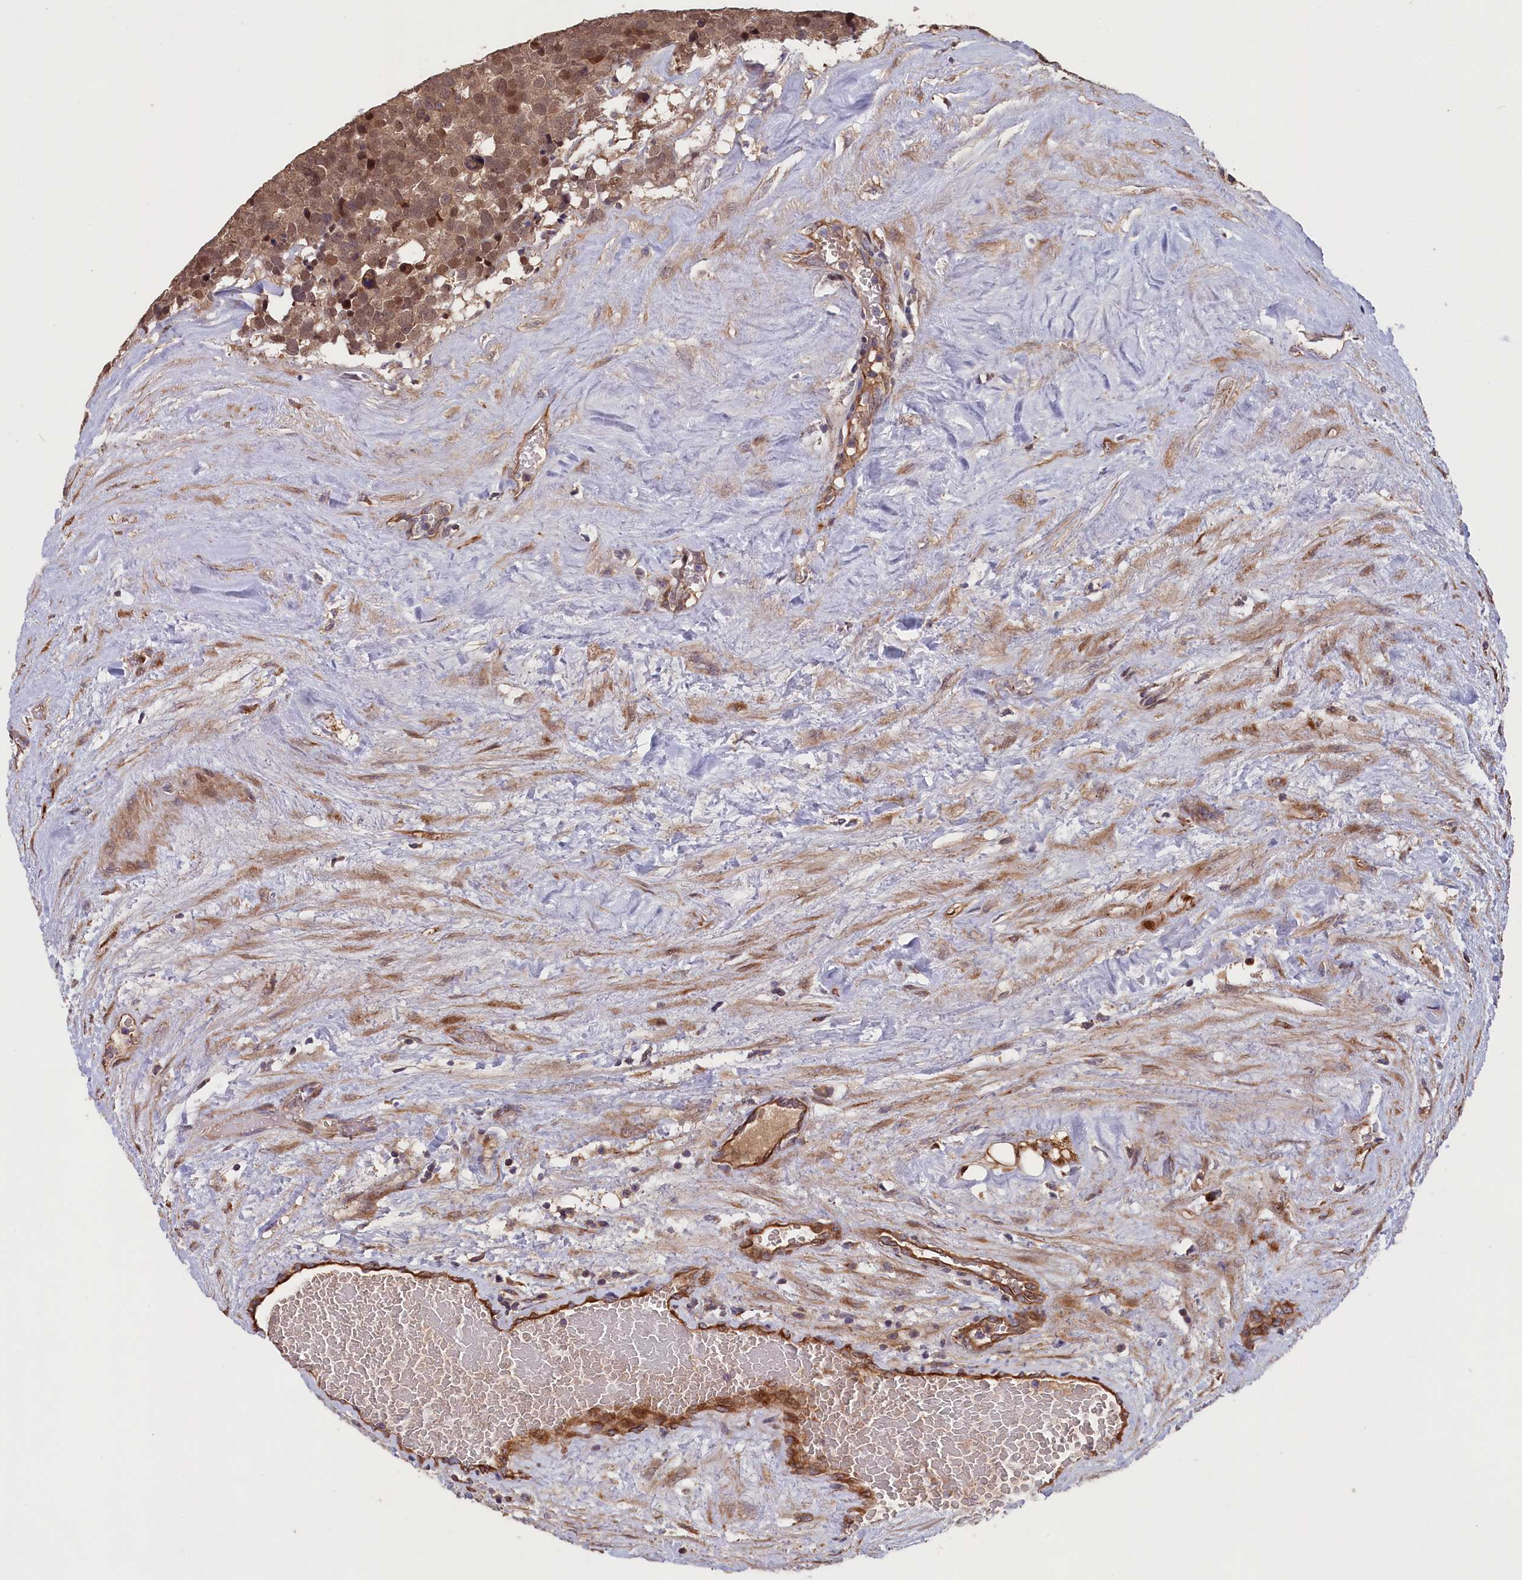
{"staining": {"intensity": "moderate", "quantity": ">75%", "location": "cytoplasmic/membranous,nuclear"}, "tissue": "testis cancer", "cell_type": "Tumor cells", "image_type": "cancer", "snomed": [{"axis": "morphology", "description": "Seminoma, NOS"}, {"axis": "topography", "description": "Testis"}], "caption": "A photomicrograph showing moderate cytoplasmic/membranous and nuclear positivity in approximately >75% of tumor cells in testis seminoma, as visualized by brown immunohistochemical staining.", "gene": "GREB1L", "patient": {"sex": "male", "age": 71}}